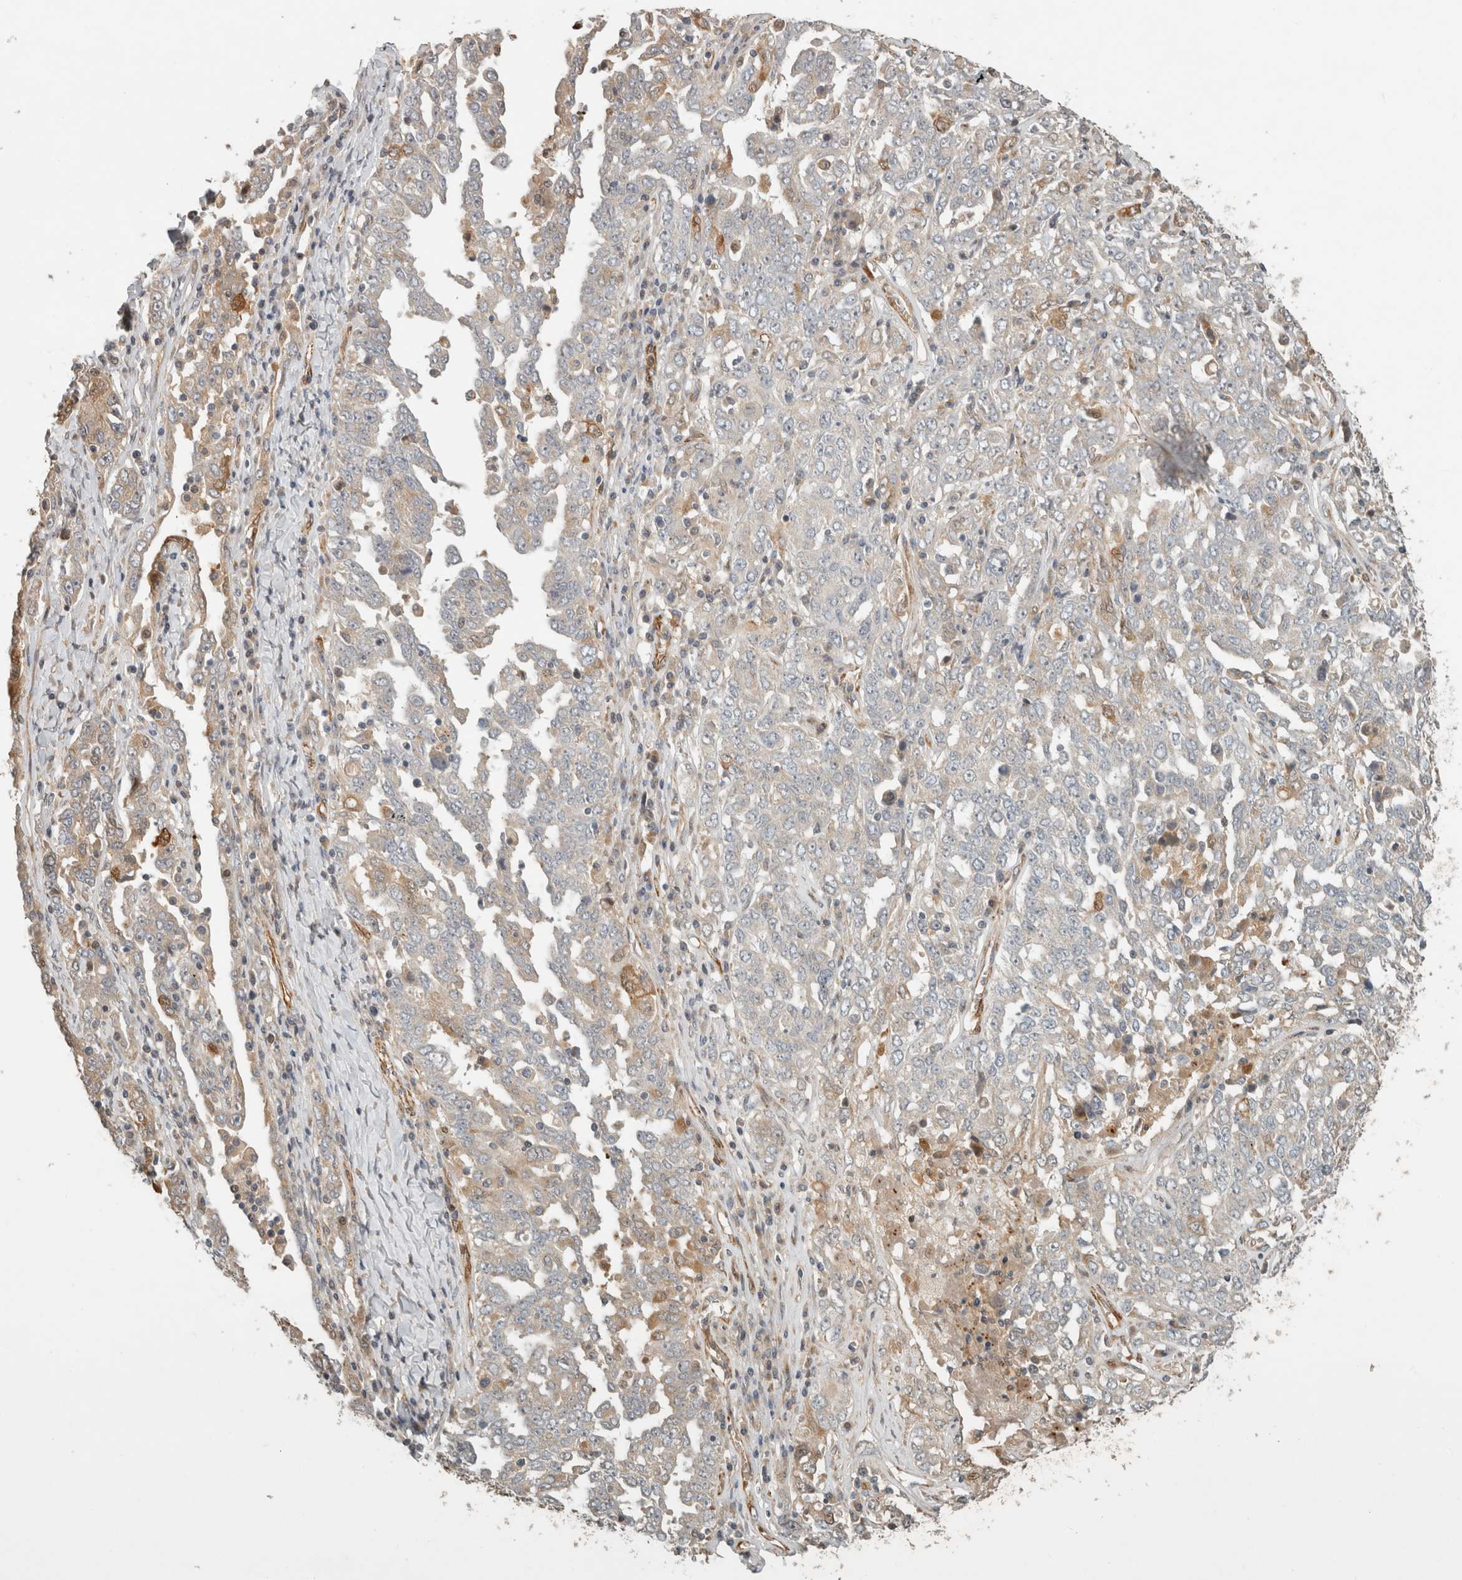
{"staining": {"intensity": "moderate", "quantity": "<25%", "location": "cytoplasmic/membranous"}, "tissue": "ovarian cancer", "cell_type": "Tumor cells", "image_type": "cancer", "snomed": [{"axis": "morphology", "description": "Carcinoma, endometroid"}, {"axis": "topography", "description": "Ovary"}], "caption": "A low amount of moderate cytoplasmic/membranous expression is seen in about <25% of tumor cells in endometroid carcinoma (ovarian) tissue.", "gene": "SIPA1L2", "patient": {"sex": "female", "age": 62}}